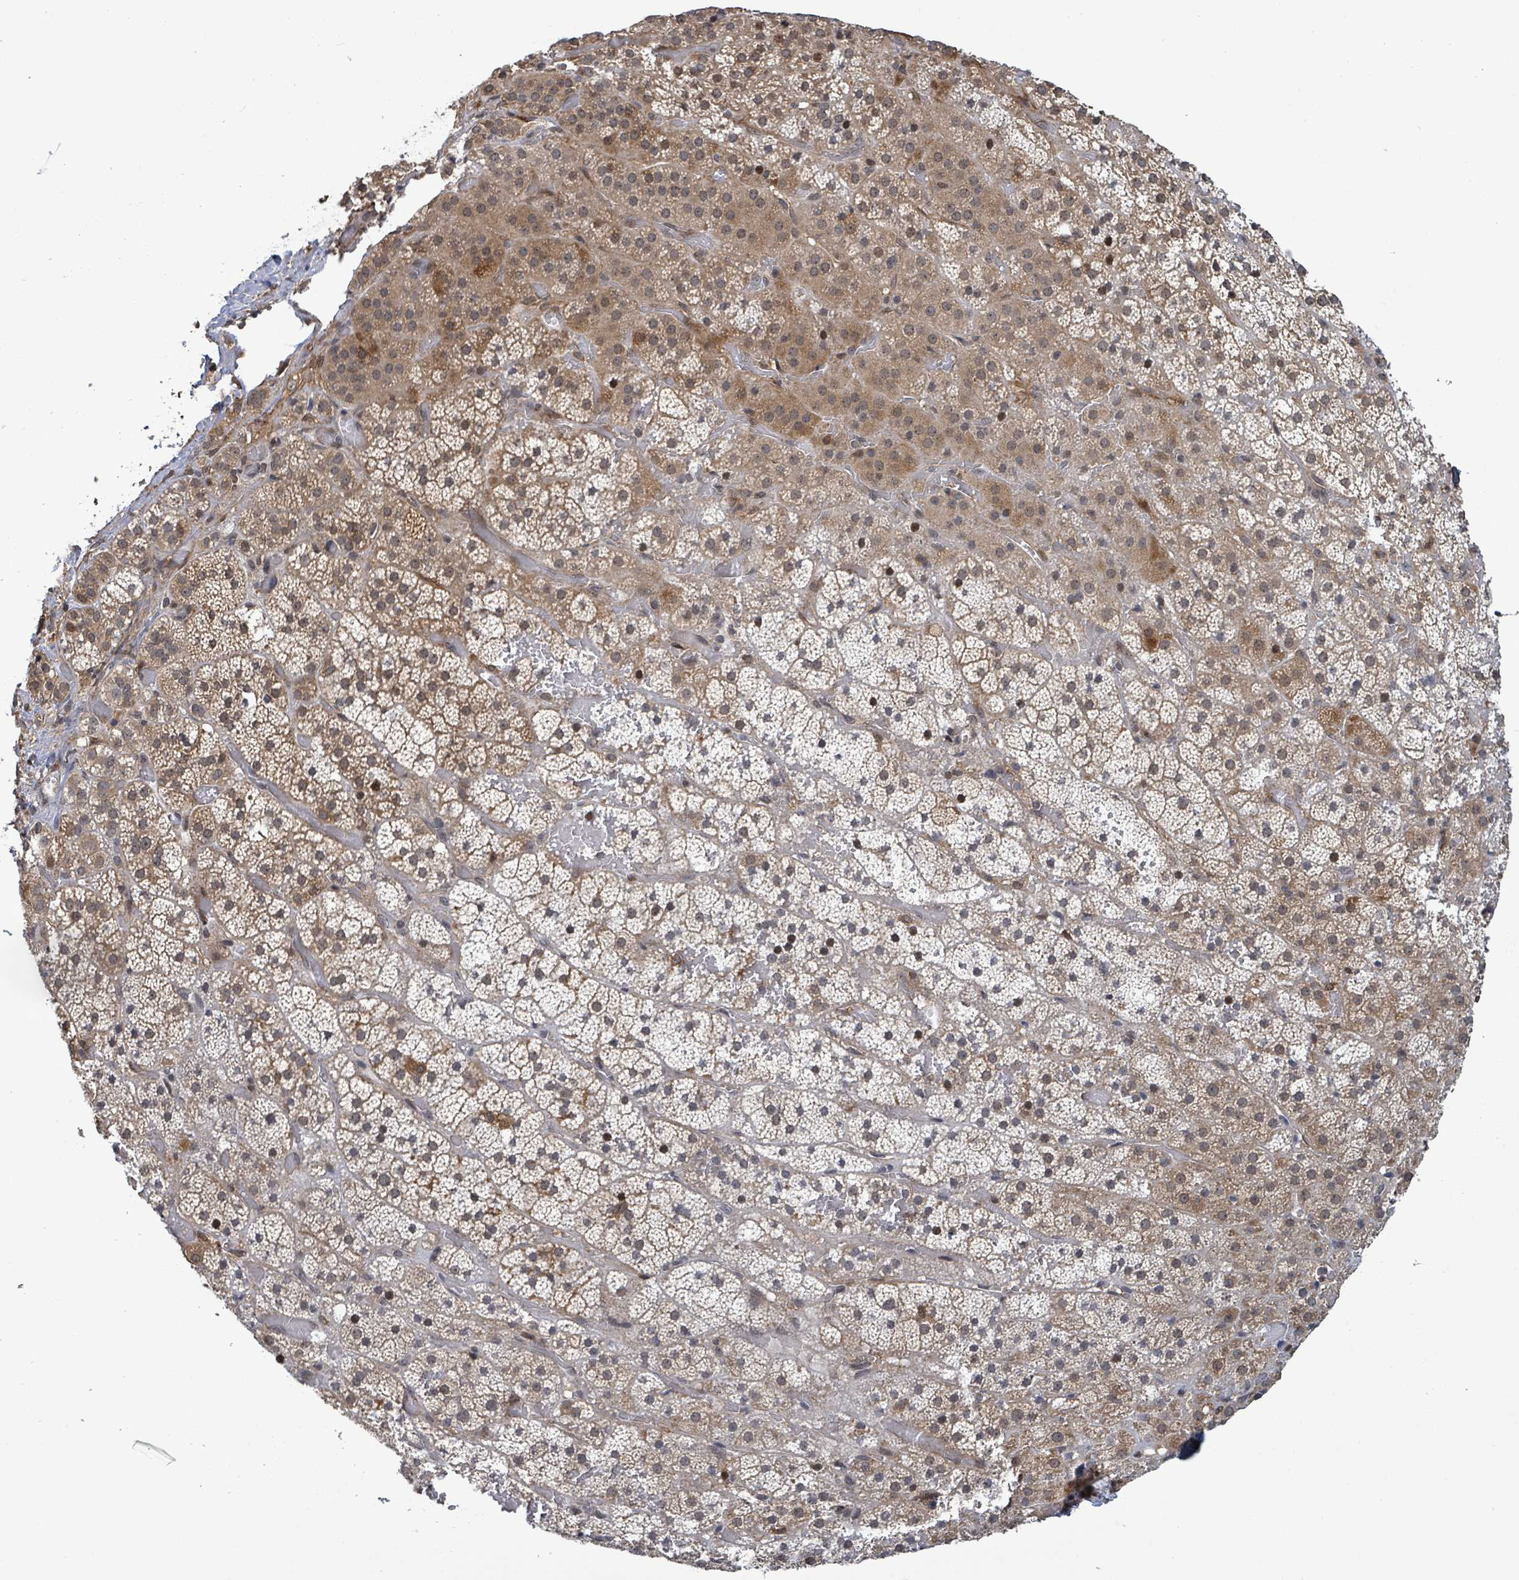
{"staining": {"intensity": "moderate", "quantity": ">75%", "location": "cytoplasmic/membranous"}, "tissue": "adrenal gland", "cell_type": "Glandular cells", "image_type": "normal", "snomed": [{"axis": "morphology", "description": "Normal tissue, NOS"}, {"axis": "topography", "description": "Adrenal gland"}], "caption": "DAB (3,3'-diaminobenzidine) immunohistochemical staining of unremarkable human adrenal gland demonstrates moderate cytoplasmic/membranous protein expression in about >75% of glandular cells. Immunohistochemistry (ihc) stains the protein in brown and the nuclei are stained blue.", "gene": "FBXO6", "patient": {"sex": "male", "age": 57}}